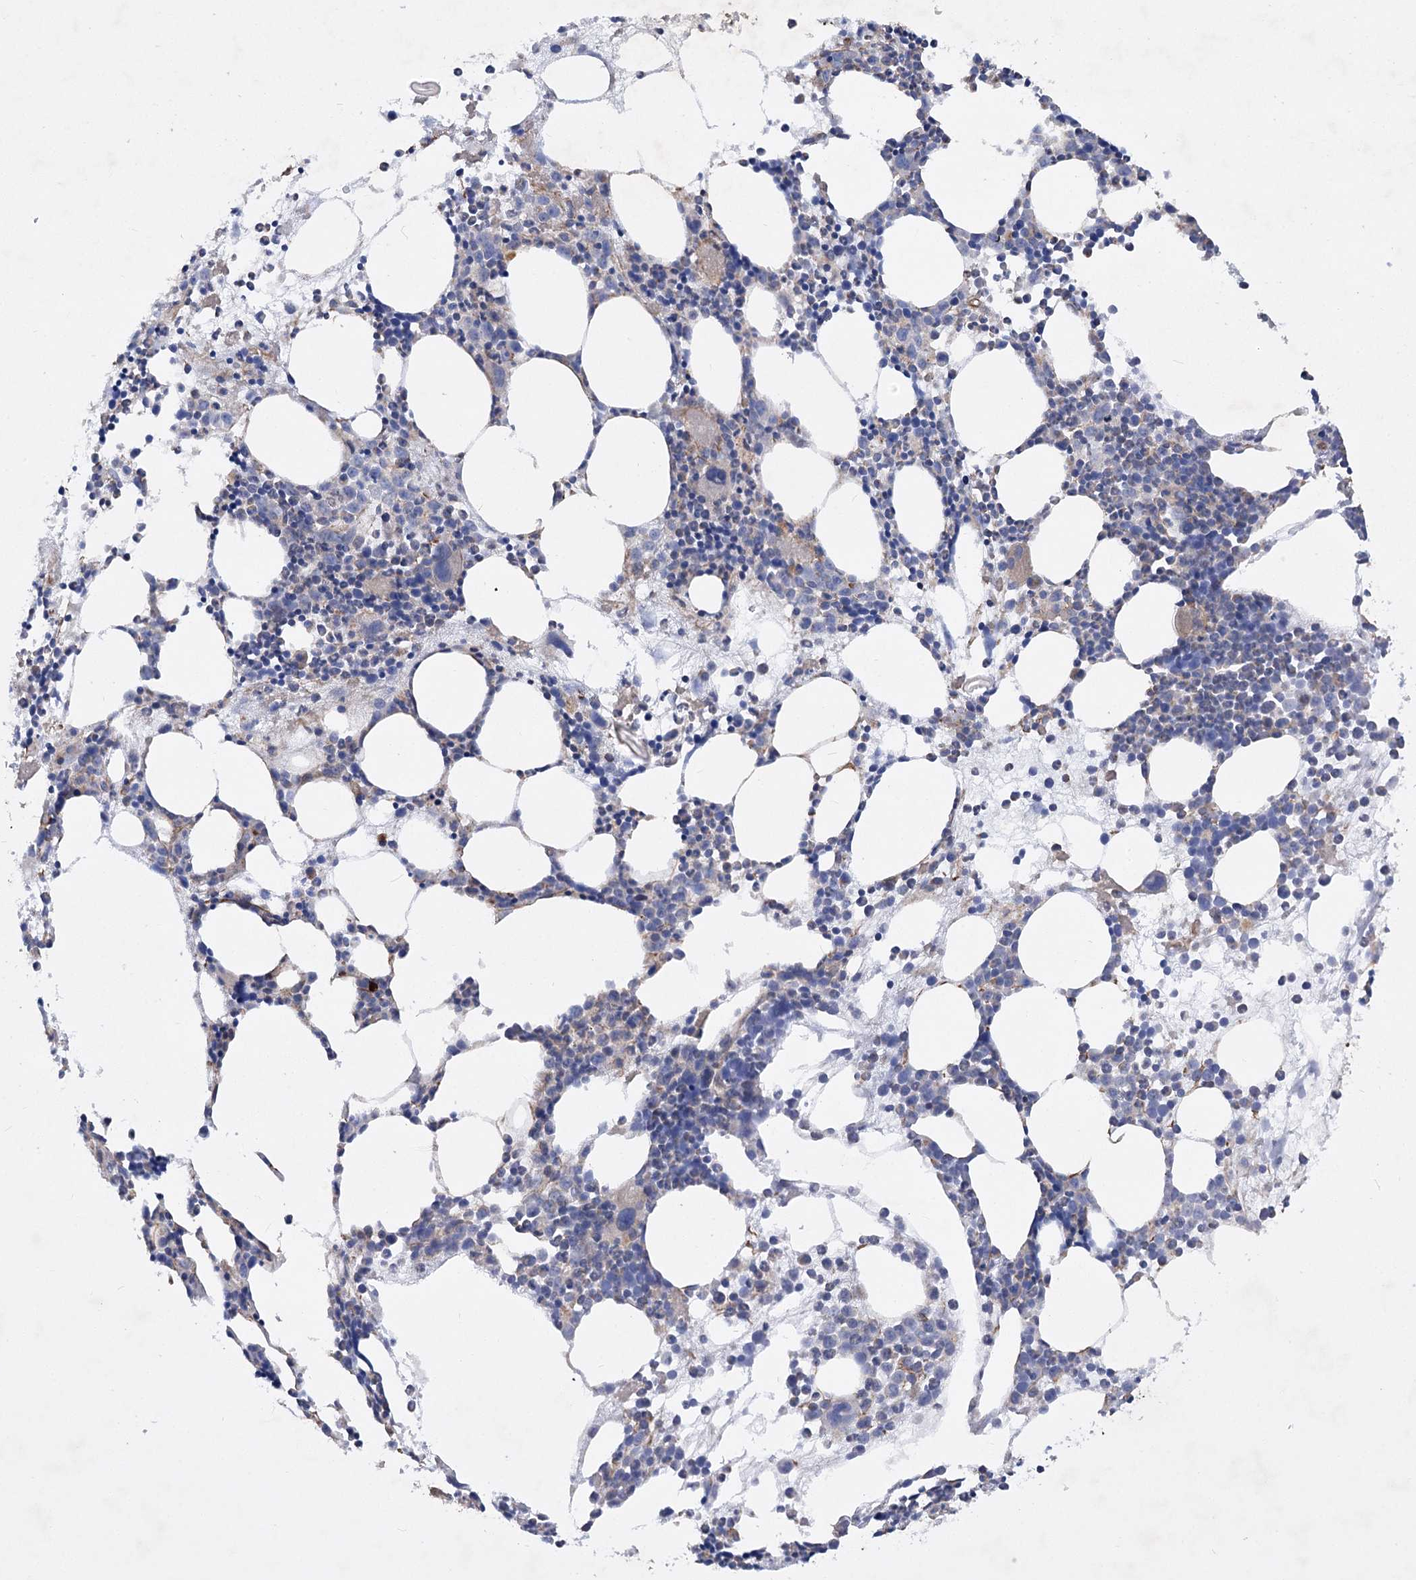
{"staining": {"intensity": "negative", "quantity": "none", "location": "none"}, "tissue": "bone marrow", "cell_type": "Hematopoietic cells", "image_type": "normal", "snomed": [{"axis": "morphology", "description": "Normal tissue, NOS"}, {"axis": "topography", "description": "Bone marrow"}], "caption": "This is an immunohistochemistry micrograph of benign bone marrow. There is no staining in hematopoietic cells.", "gene": "KIAA0825", "patient": {"sex": "female", "age": 89}}